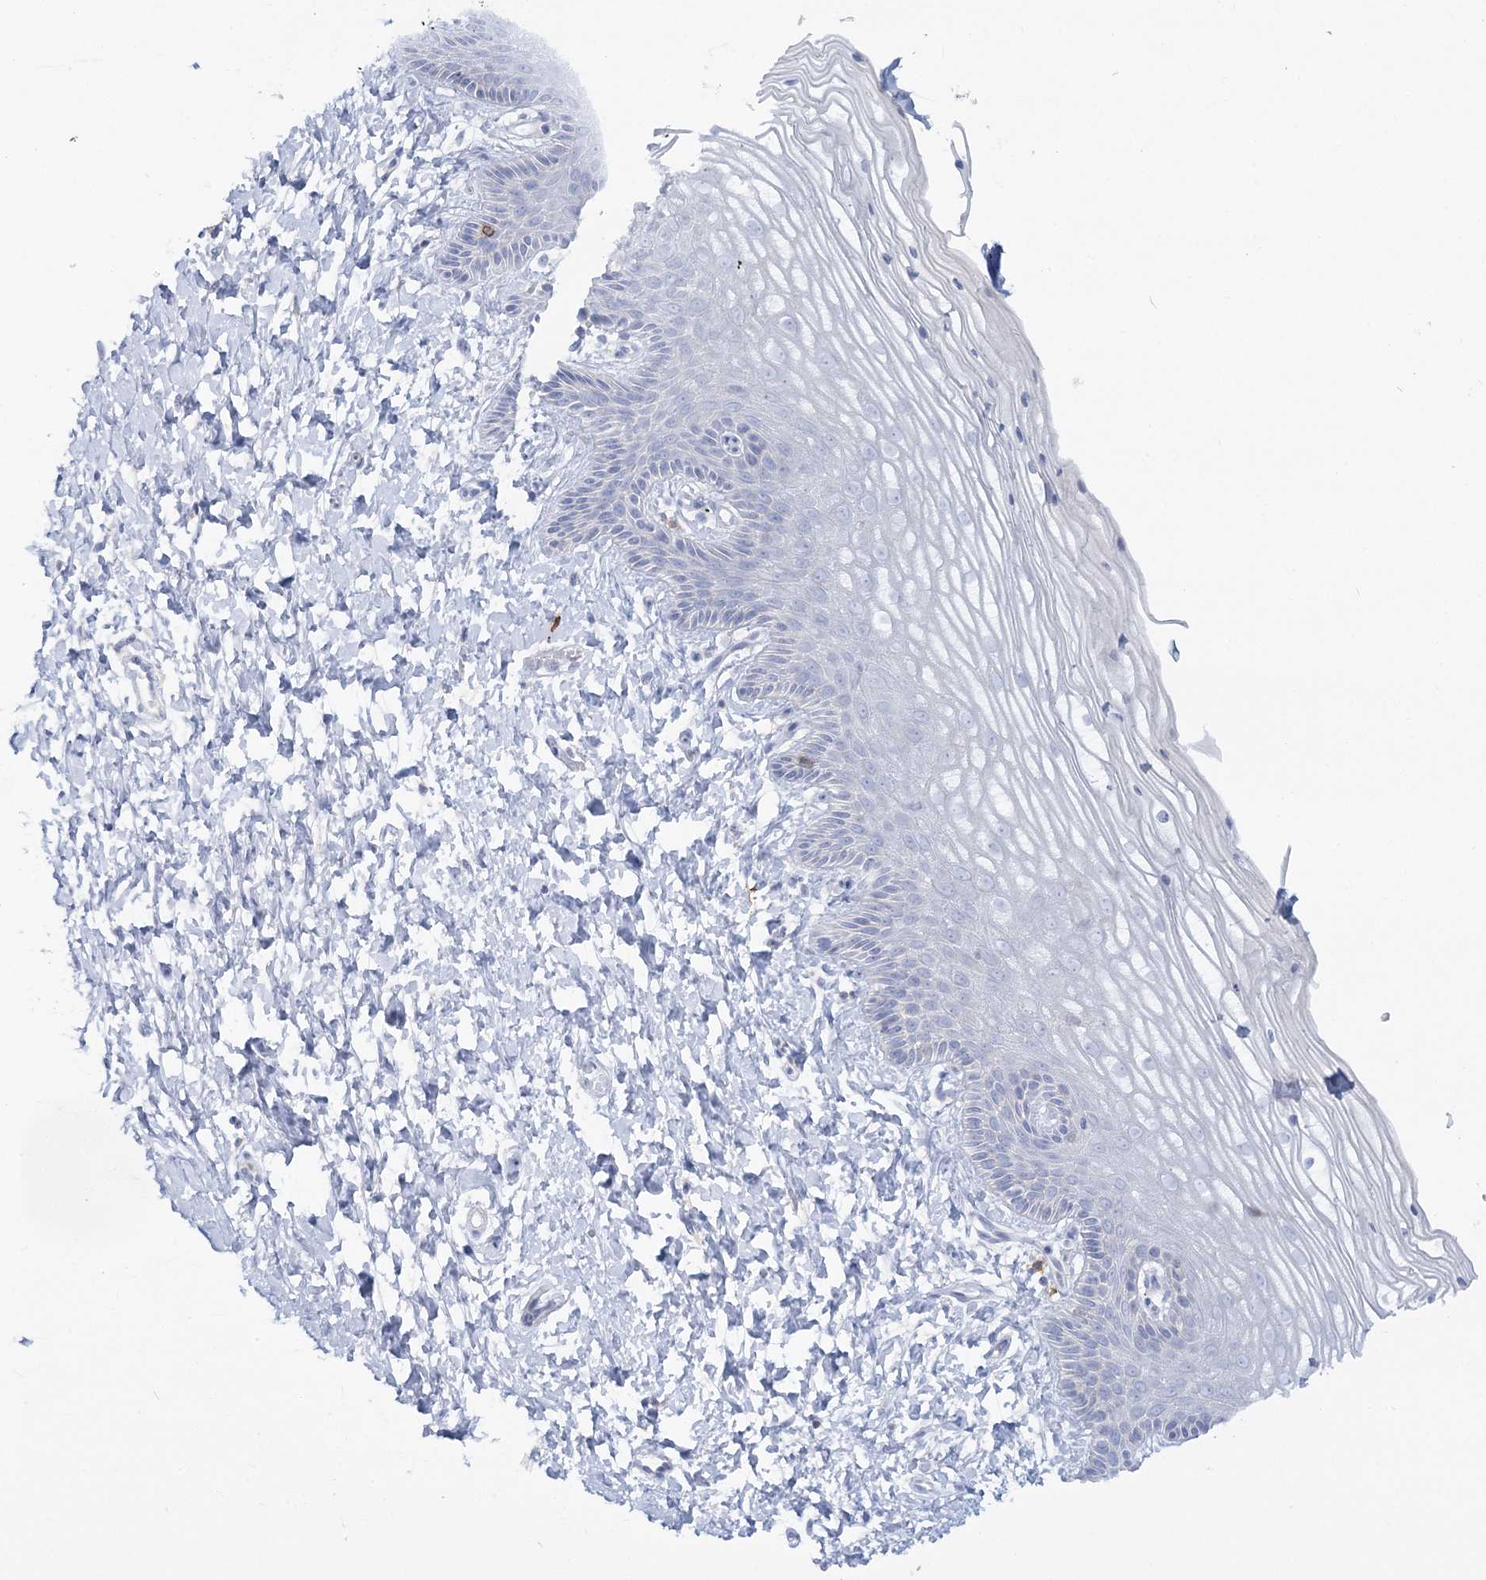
{"staining": {"intensity": "negative", "quantity": "none", "location": "none"}, "tissue": "vagina", "cell_type": "Squamous epithelial cells", "image_type": "normal", "snomed": [{"axis": "morphology", "description": "Normal tissue, NOS"}, {"axis": "topography", "description": "Vagina"}, {"axis": "topography", "description": "Cervix"}], "caption": "High power microscopy image of an immunohistochemistry (IHC) micrograph of unremarkable vagina, revealing no significant staining in squamous epithelial cells.", "gene": "WDSUB1", "patient": {"sex": "female", "age": 40}}